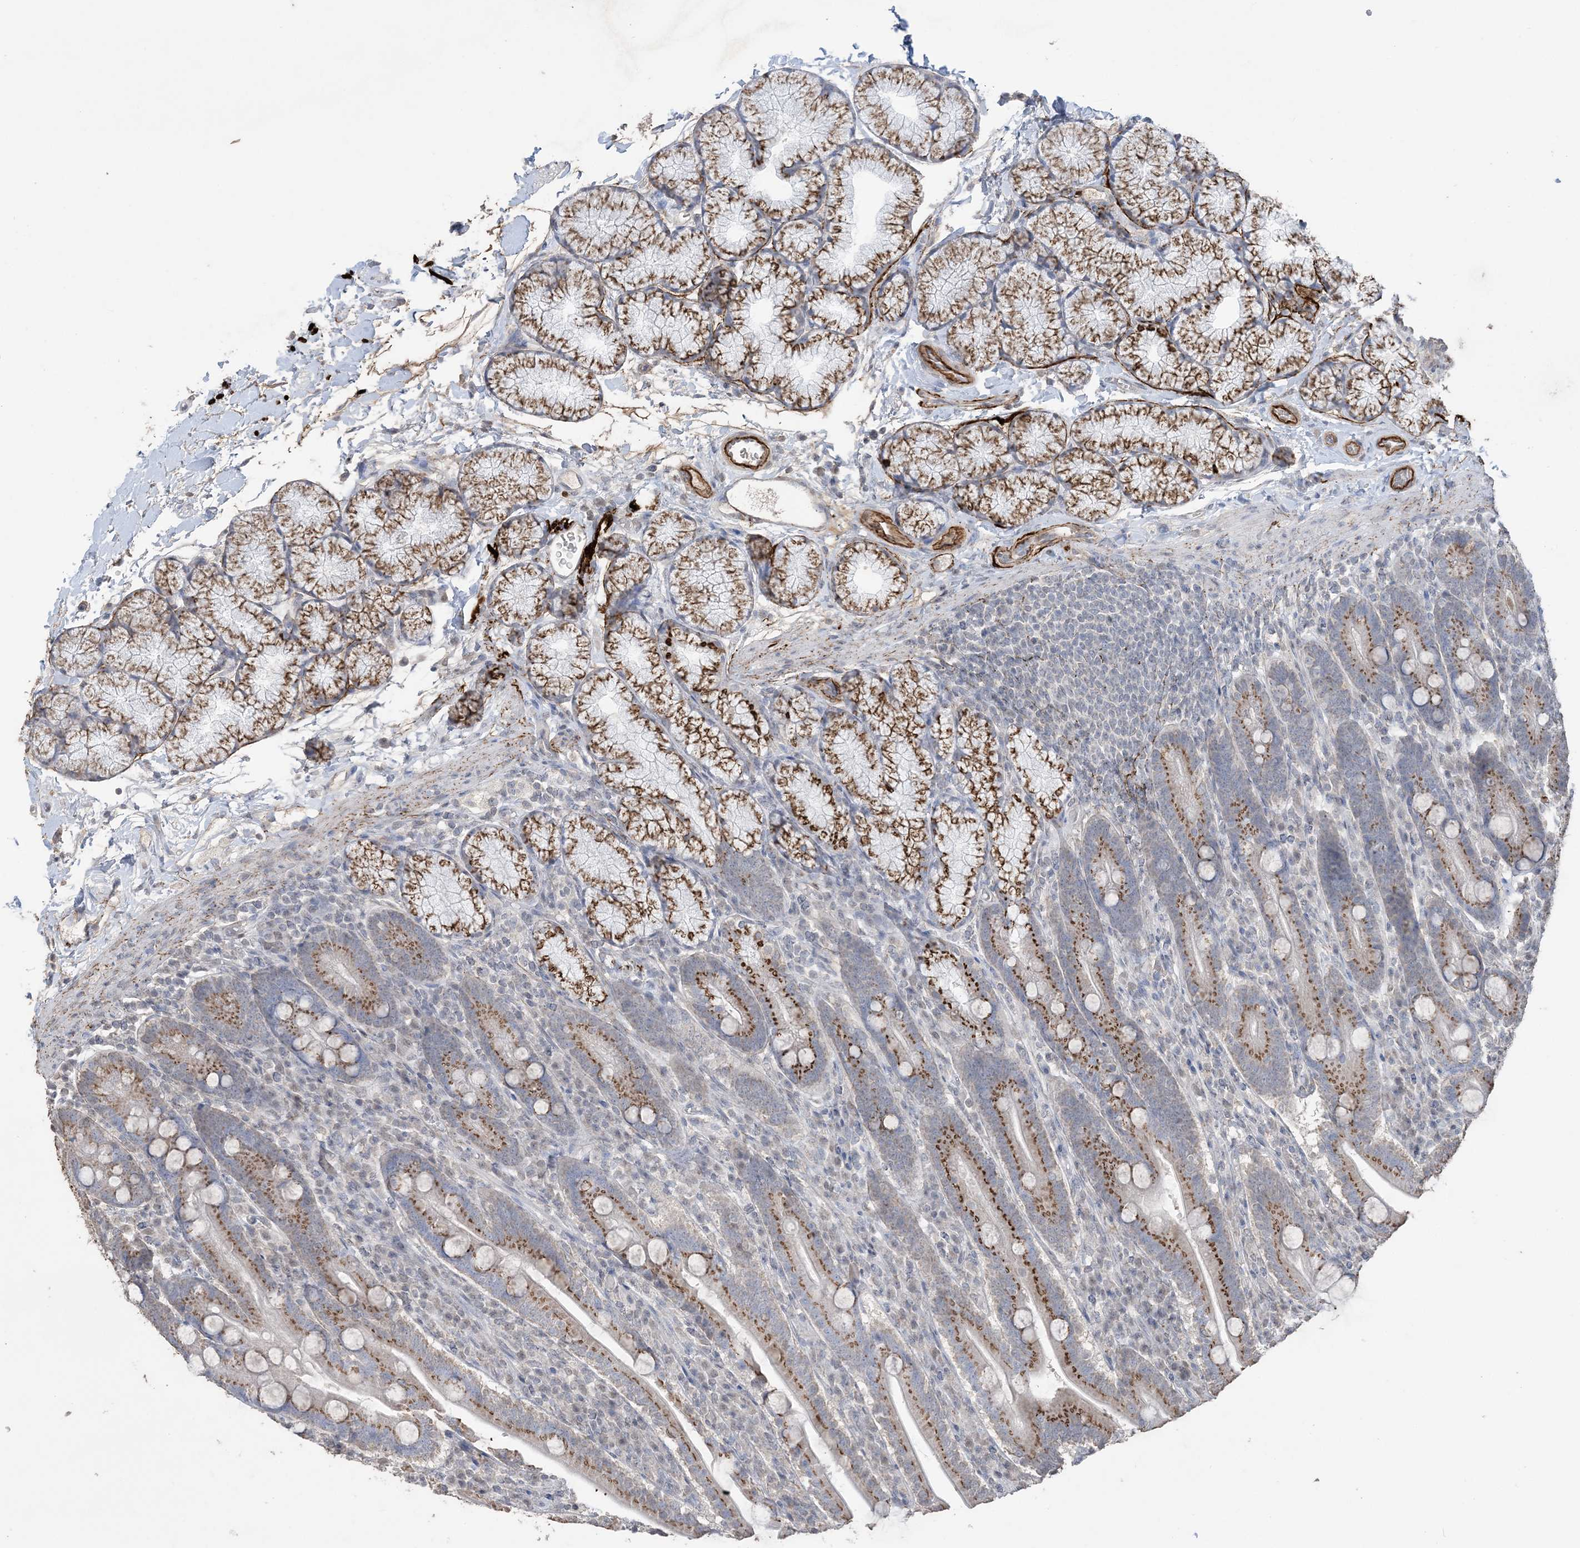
{"staining": {"intensity": "moderate", "quantity": ">75%", "location": "cytoplasmic/membranous"}, "tissue": "duodenum", "cell_type": "Glandular cells", "image_type": "normal", "snomed": [{"axis": "morphology", "description": "Normal tissue, NOS"}, {"axis": "topography", "description": "Duodenum"}], "caption": "DAB (3,3'-diaminobenzidine) immunohistochemical staining of benign human duodenum exhibits moderate cytoplasmic/membranous protein expression in approximately >75% of glandular cells.", "gene": "XRN1", "patient": {"sex": "male", "age": 35}}